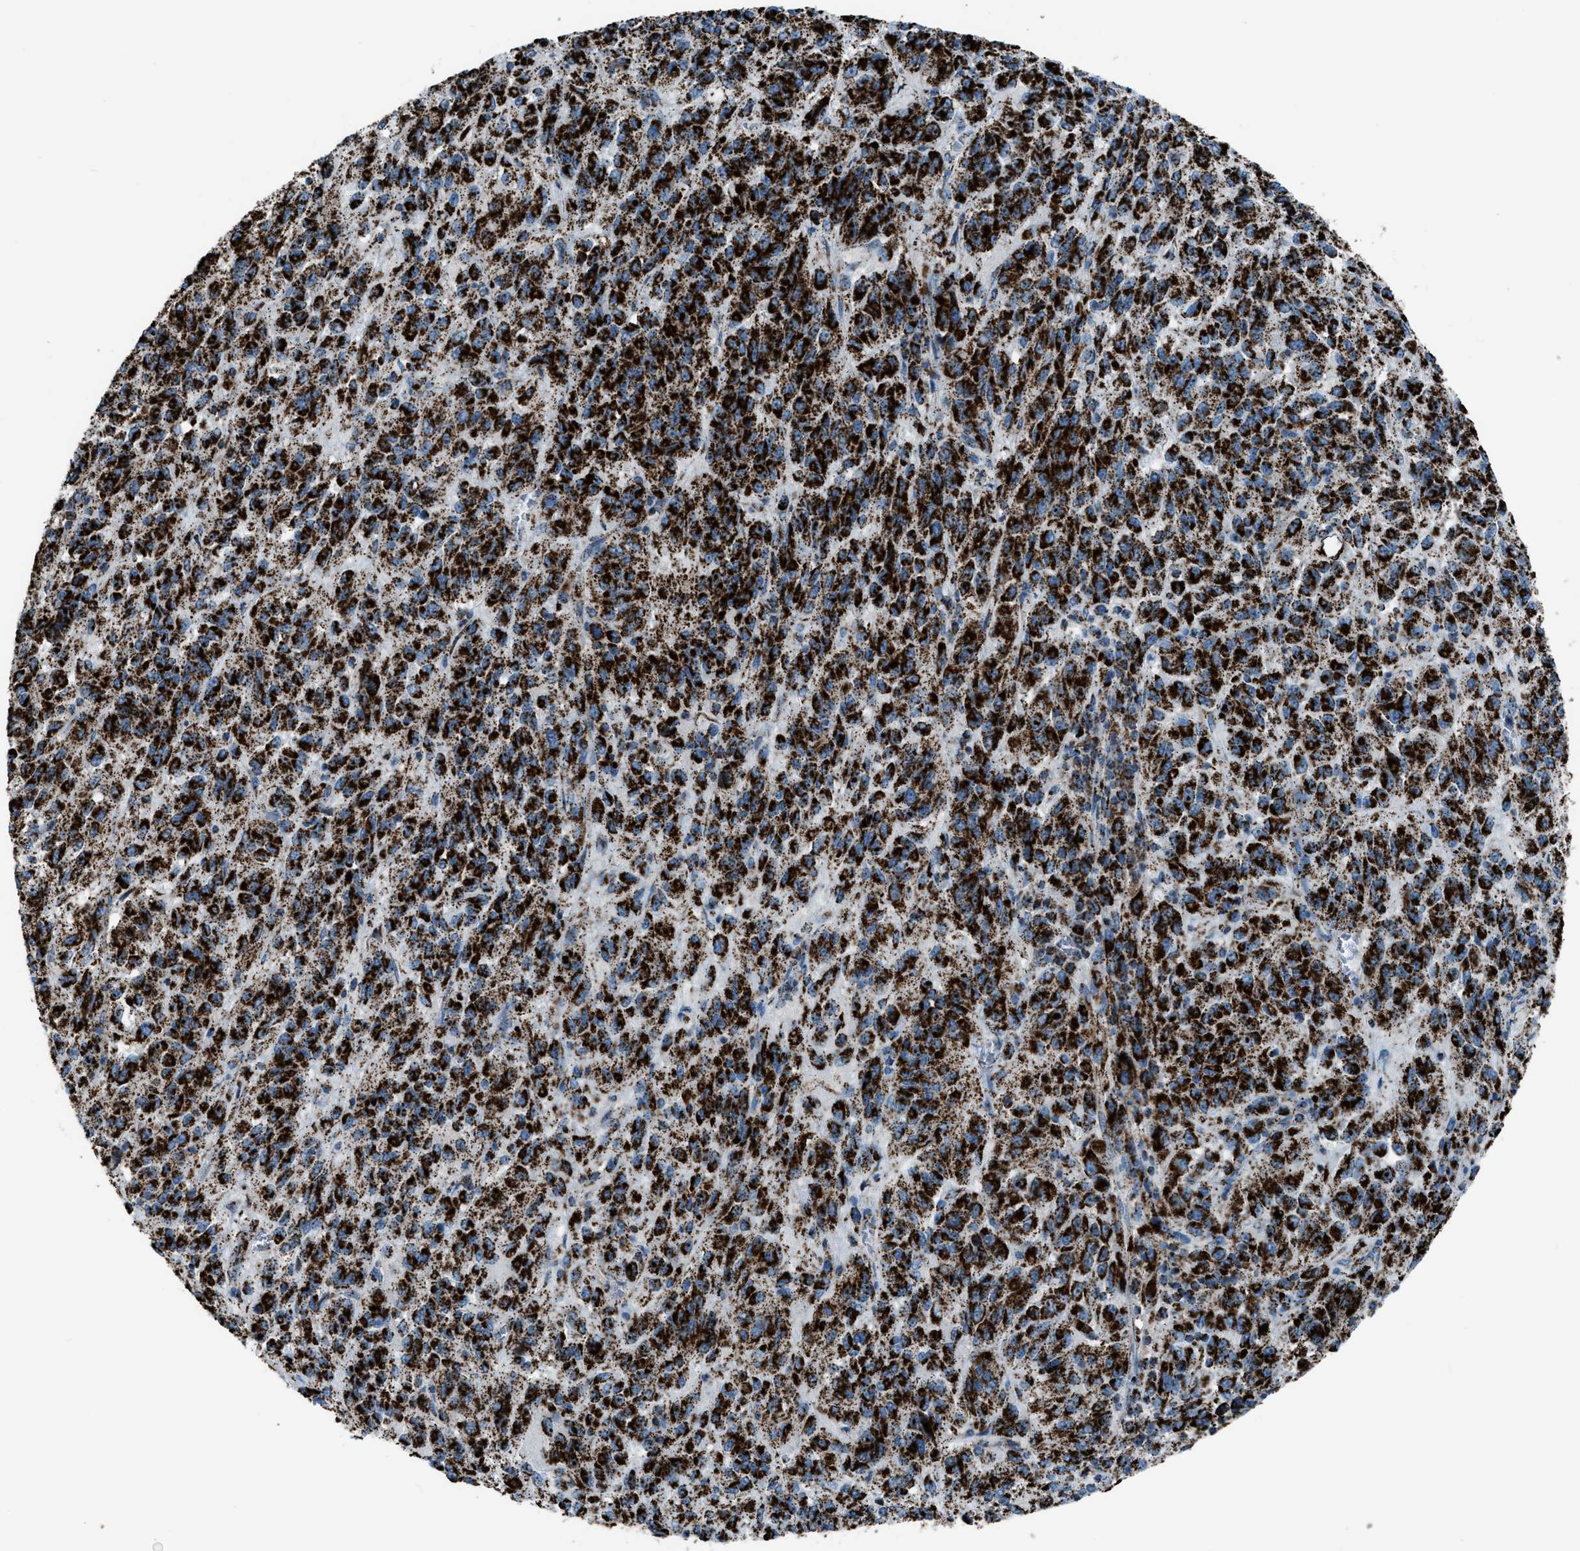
{"staining": {"intensity": "strong", "quantity": ">75%", "location": "cytoplasmic/membranous"}, "tissue": "melanoma", "cell_type": "Tumor cells", "image_type": "cancer", "snomed": [{"axis": "morphology", "description": "Malignant melanoma, Metastatic site"}, {"axis": "topography", "description": "Lung"}], "caption": "Immunohistochemical staining of human melanoma demonstrates high levels of strong cytoplasmic/membranous expression in about >75% of tumor cells.", "gene": "MDH2", "patient": {"sex": "male", "age": 64}}